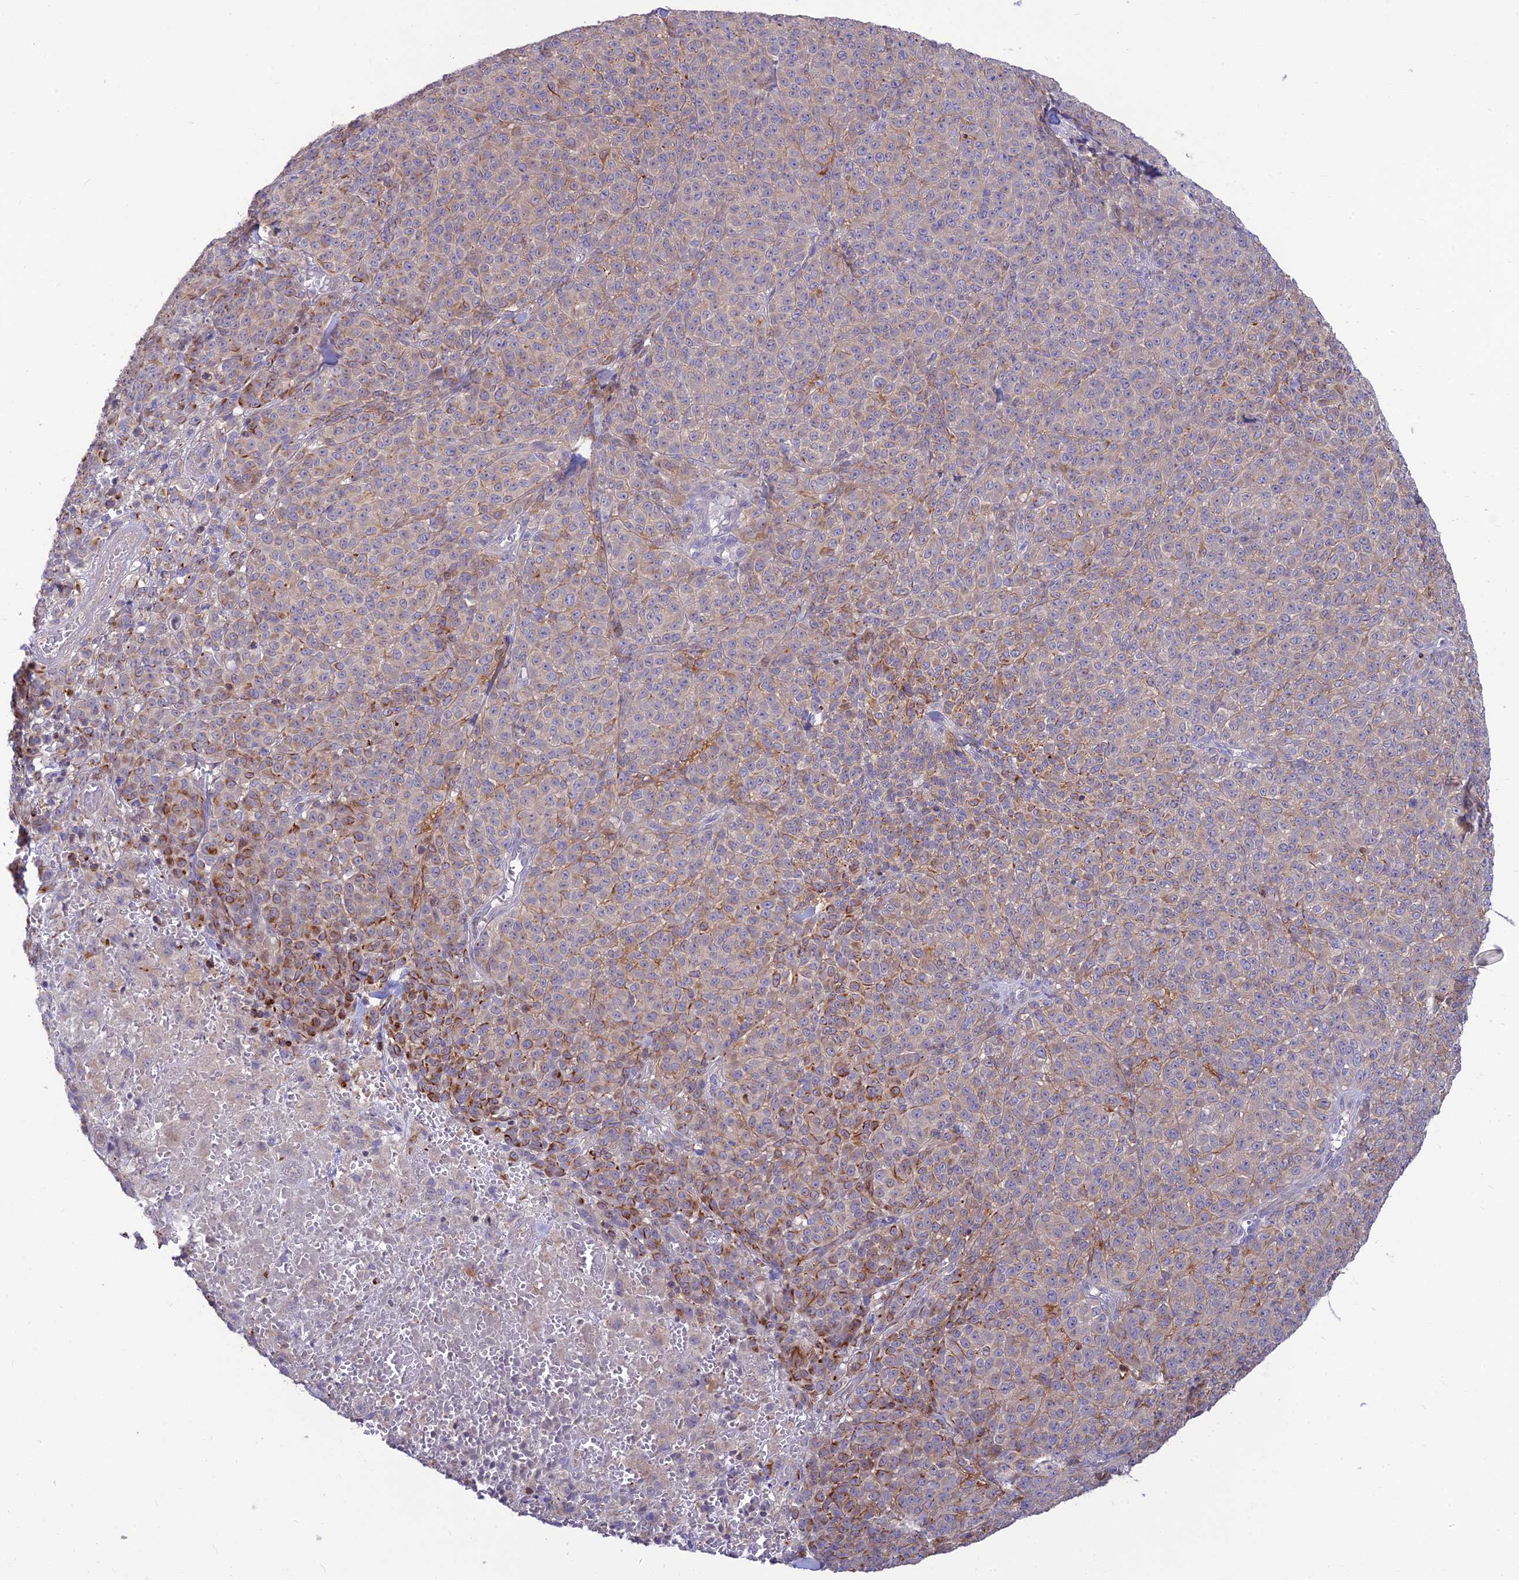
{"staining": {"intensity": "moderate", "quantity": "<25%", "location": "cytoplasmic/membranous"}, "tissue": "melanoma", "cell_type": "Tumor cells", "image_type": "cancer", "snomed": [{"axis": "morphology", "description": "Normal tissue, NOS"}, {"axis": "morphology", "description": "Malignant melanoma, NOS"}, {"axis": "topography", "description": "Skin"}], "caption": "Immunohistochemistry (DAB (3,3'-diaminobenzidine)) staining of melanoma reveals moderate cytoplasmic/membranous protein expression in approximately <25% of tumor cells.", "gene": "ST8SIA5", "patient": {"sex": "female", "age": 34}}